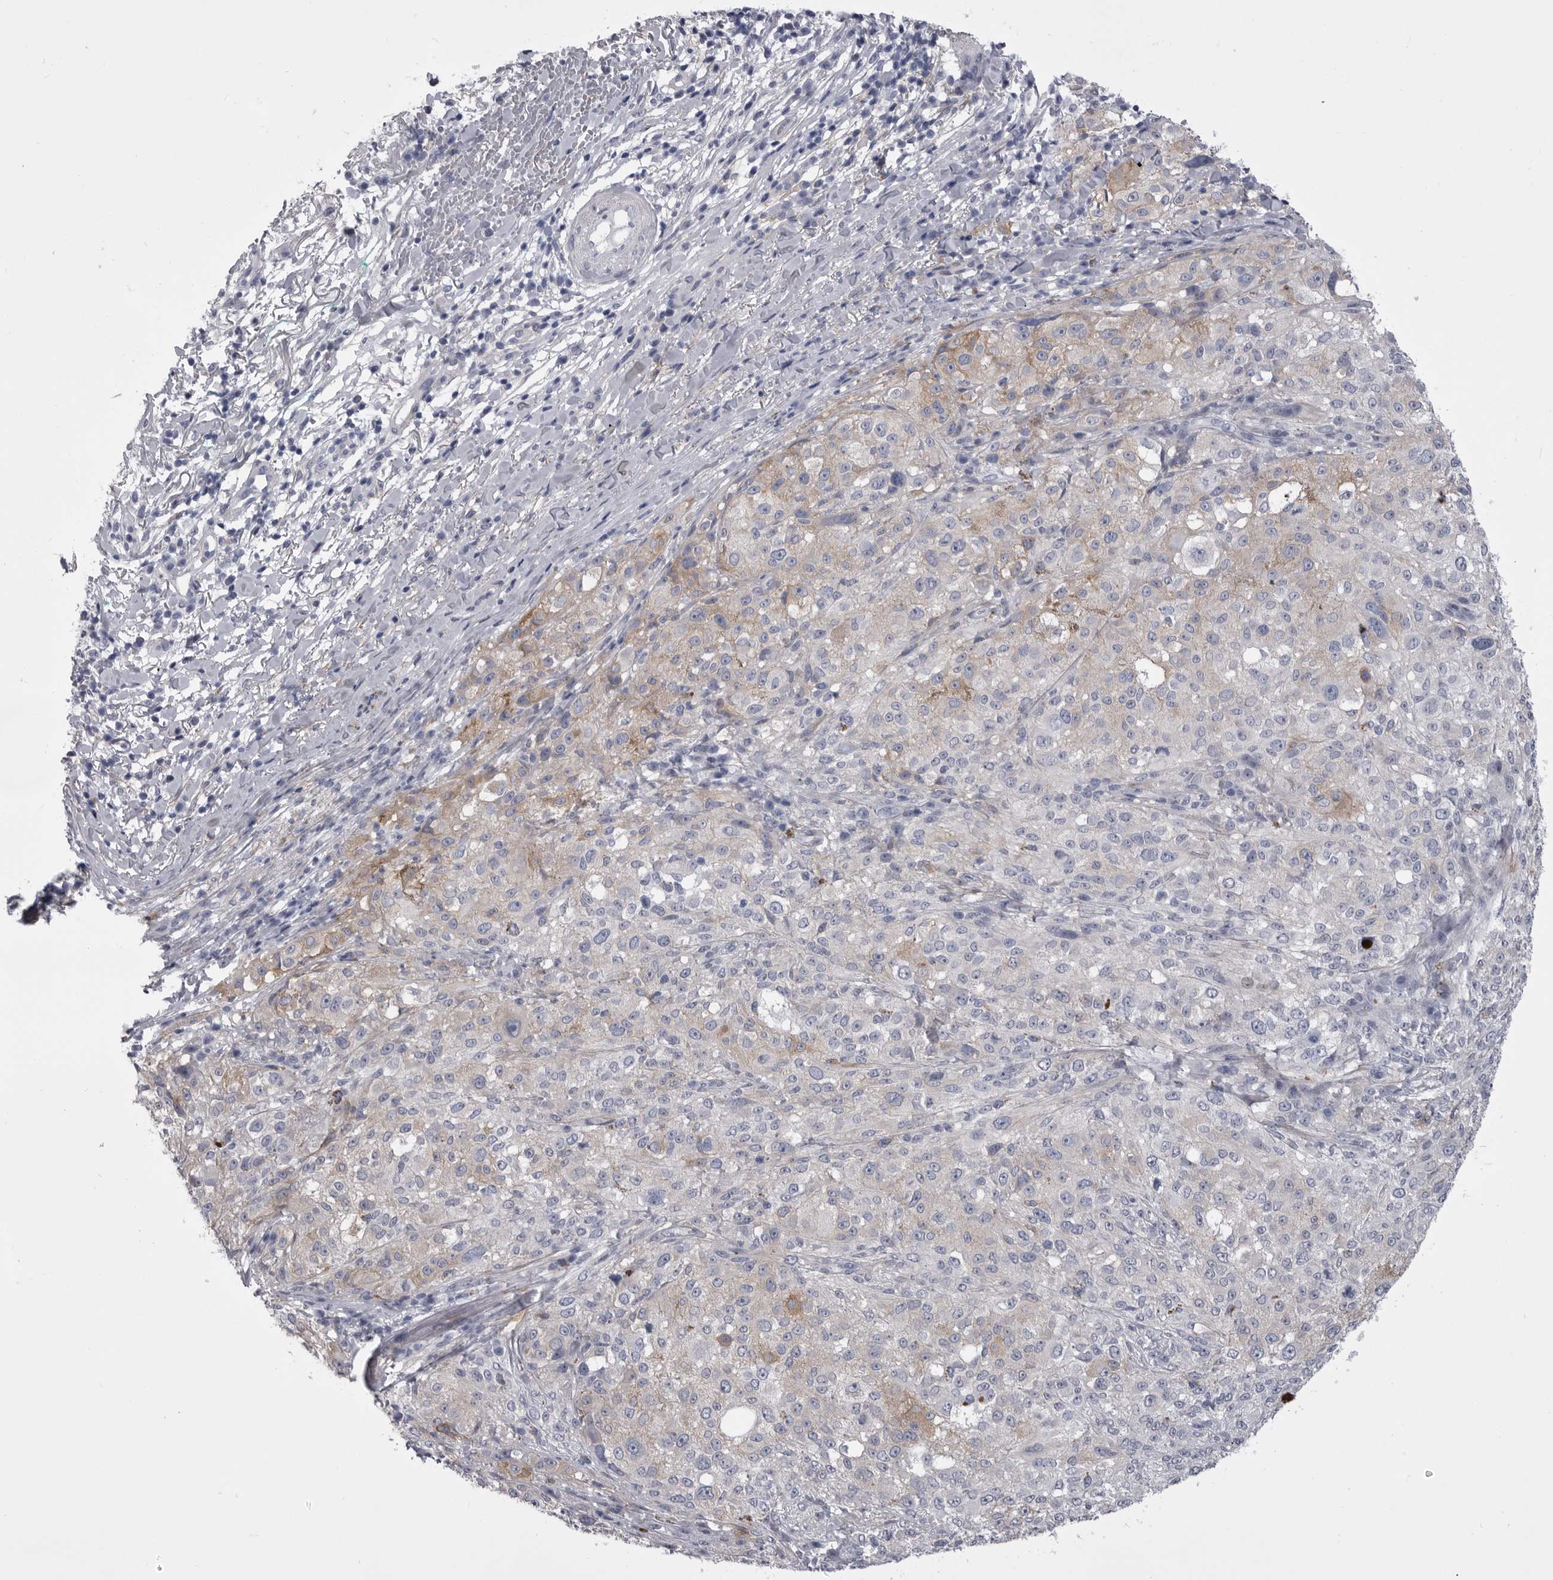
{"staining": {"intensity": "weak", "quantity": "<25%", "location": "cytoplasmic/membranous"}, "tissue": "melanoma", "cell_type": "Tumor cells", "image_type": "cancer", "snomed": [{"axis": "morphology", "description": "Necrosis, NOS"}, {"axis": "morphology", "description": "Malignant melanoma, NOS"}, {"axis": "topography", "description": "Skin"}], "caption": "Malignant melanoma was stained to show a protein in brown. There is no significant positivity in tumor cells.", "gene": "ANK2", "patient": {"sex": "female", "age": 87}}